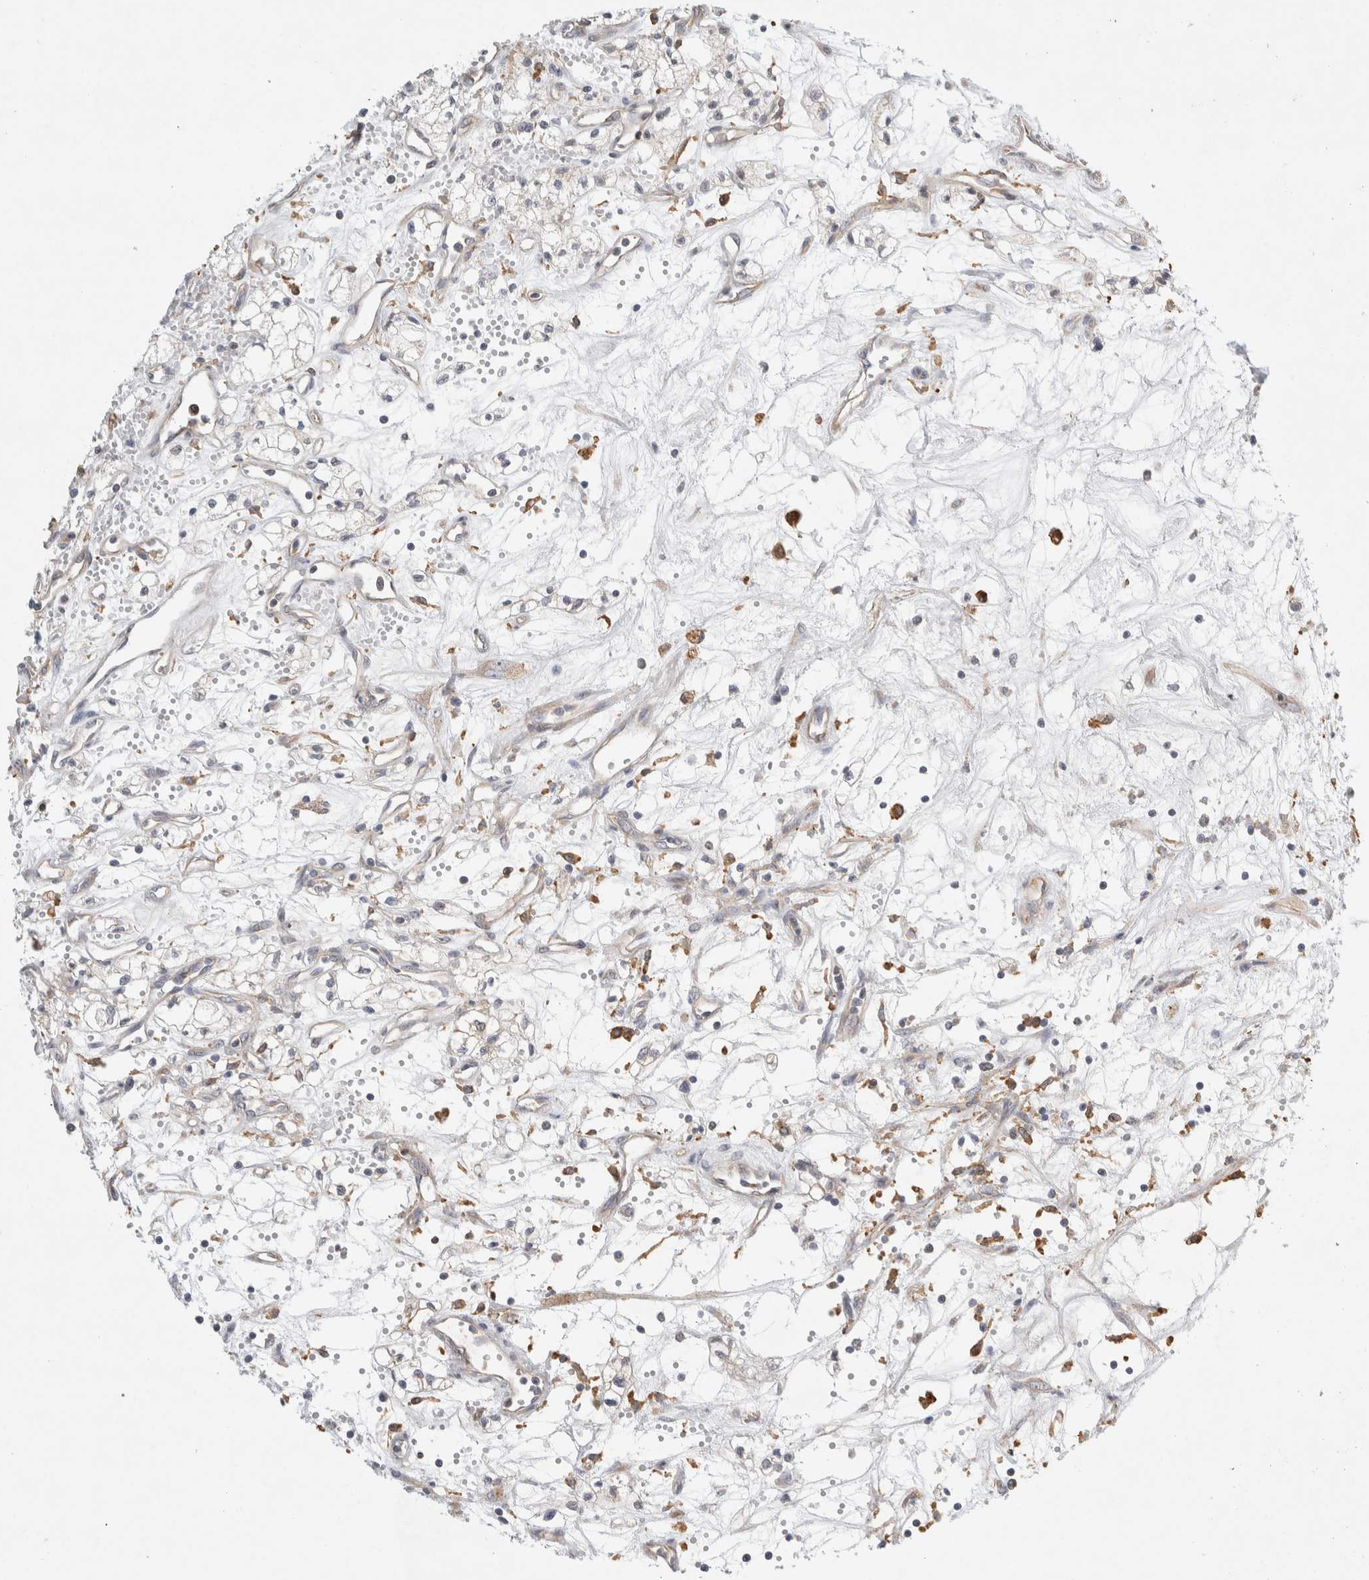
{"staining": {"intensity": "negative", "quantity": "none", "location": "none"}, "tissue": "renal cancer", "cell_type": "Tumor cells", "image_type": "cancer", "snomed": [{"axis": "morphology", "description": "Adenocarcinoma, NOS"}, {"axis": "topography", "description": "Kidney"}], "caption": "This is an immunohistochemistry (IHC) image of adenocarcinoma (renal). There is no positivity in tumor cells.", "gene": "CDCA7L", "patient": {"sex": "male", "age": 59}}